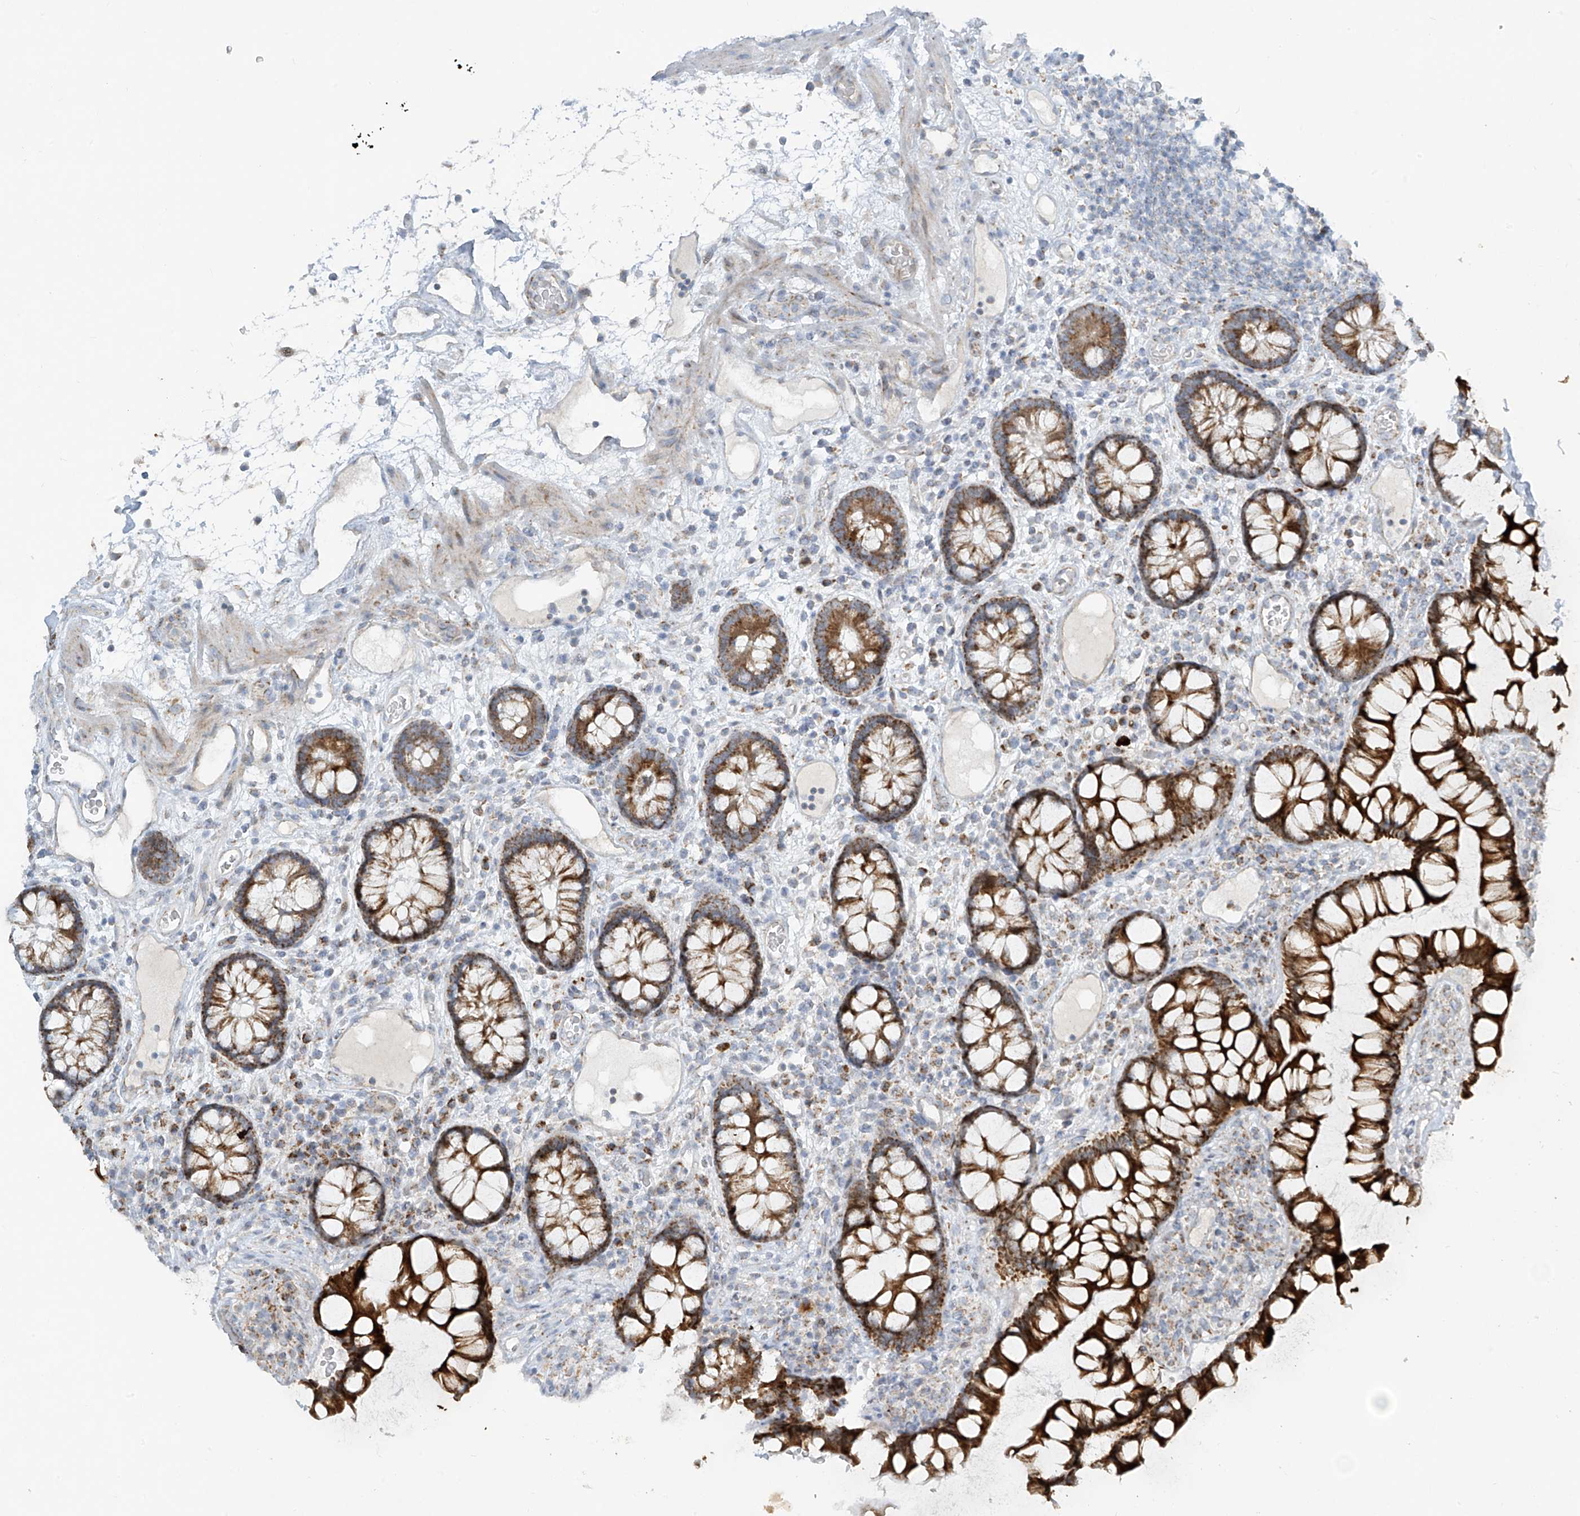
{"staining": {"intensity": "negative", "quantity": "none", "location": "none"}, "tissue": "colon", "cell_type": "Endothelial cells", "image_type": "normal", "snomed": [{"axis": "morphology", "description": "Normal tissue, NOS"}, {"axis": "topography", "description": "Colon"}], "caption": "Benign colon was stained to show a protein in brown. There is no significant expression in endothelial cells. (DAB (3,3'-diaminobenzidine) immunohistochemistry visualized using brightfield microscopy, high magnification).", "gene": "SMDT1", "patient": {"sex": "female", "age": 79}}